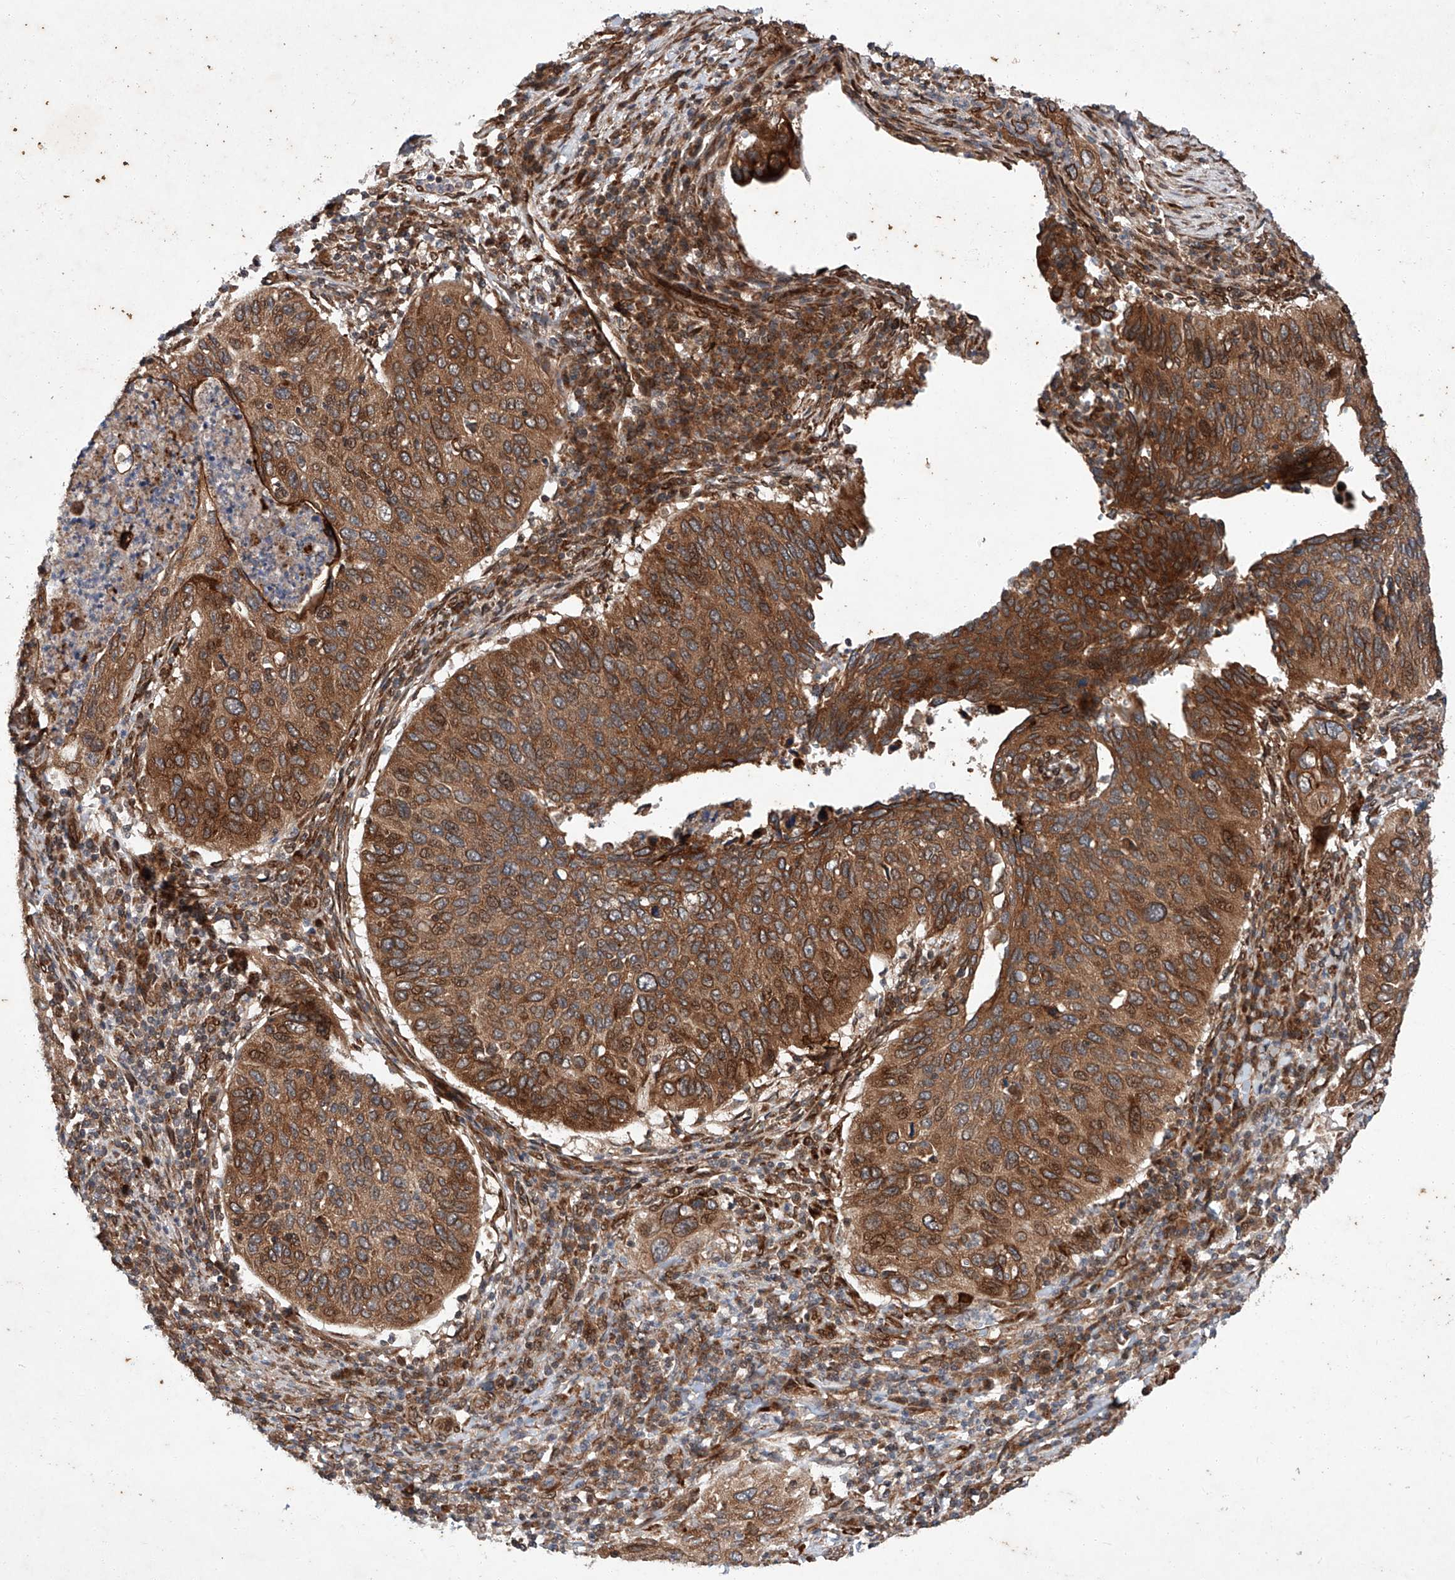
{"staining": {"intensity": "moderate", "quantity": ">75%", "location": "cytoplasmic/membranous"}, "tissue": "cervical cancer", "cell_type": "Tumor cells", "image_type": "cancer", "snomed": [{"axis": "morphology", "description": "Squamous cell carcinoma, NOS"}, {"axis": "topography", "description": "Cervix"}], "caption": "Protein expression analysis of human cervical cancer reveals moderate cytoplasmic/membranous expression in about >75% of tumor cells. Nuclei are stained in blue.", "gene": "ZFP28", "patient": {"sex": "female", "age": 38}}